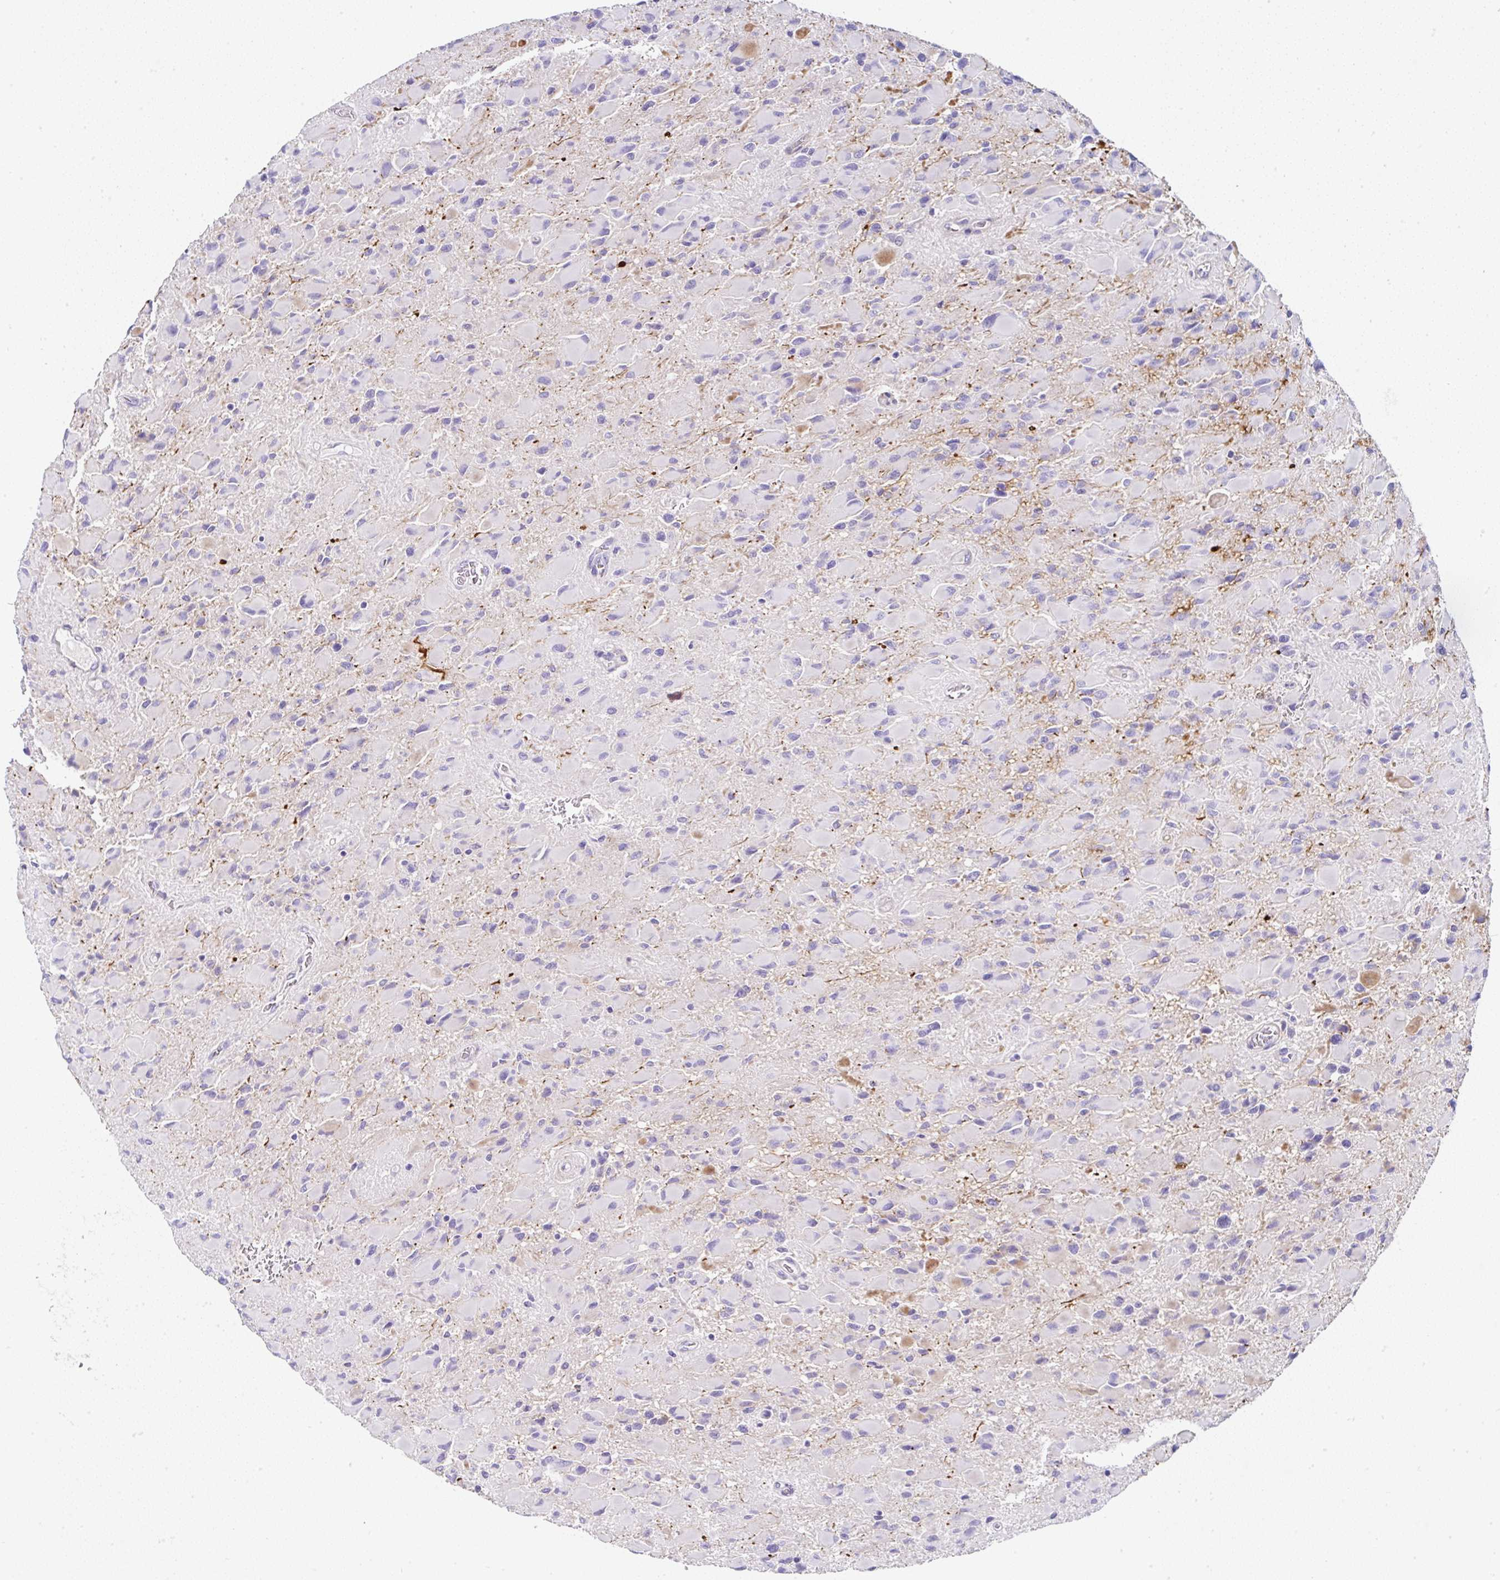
{"staining": {"intensity": "negative", "quantity": "none", "location": "none"}, "tissue": "glioma", "cell_type": "Tumor cells", "image_type": "cancer", "snomed": [{"axis": "morphology", "description": "Glioma, malignant, High grade"}, {"axis": "topography", "description": "Cerebral cortex"}], "caption": "Immunohistochemistry (IHC) of human high-grade glioma (malignant) exhibits no expression in tumor cells.", "gene": "PPFIA4", "patient": {"sex": "female", "age": 36}}